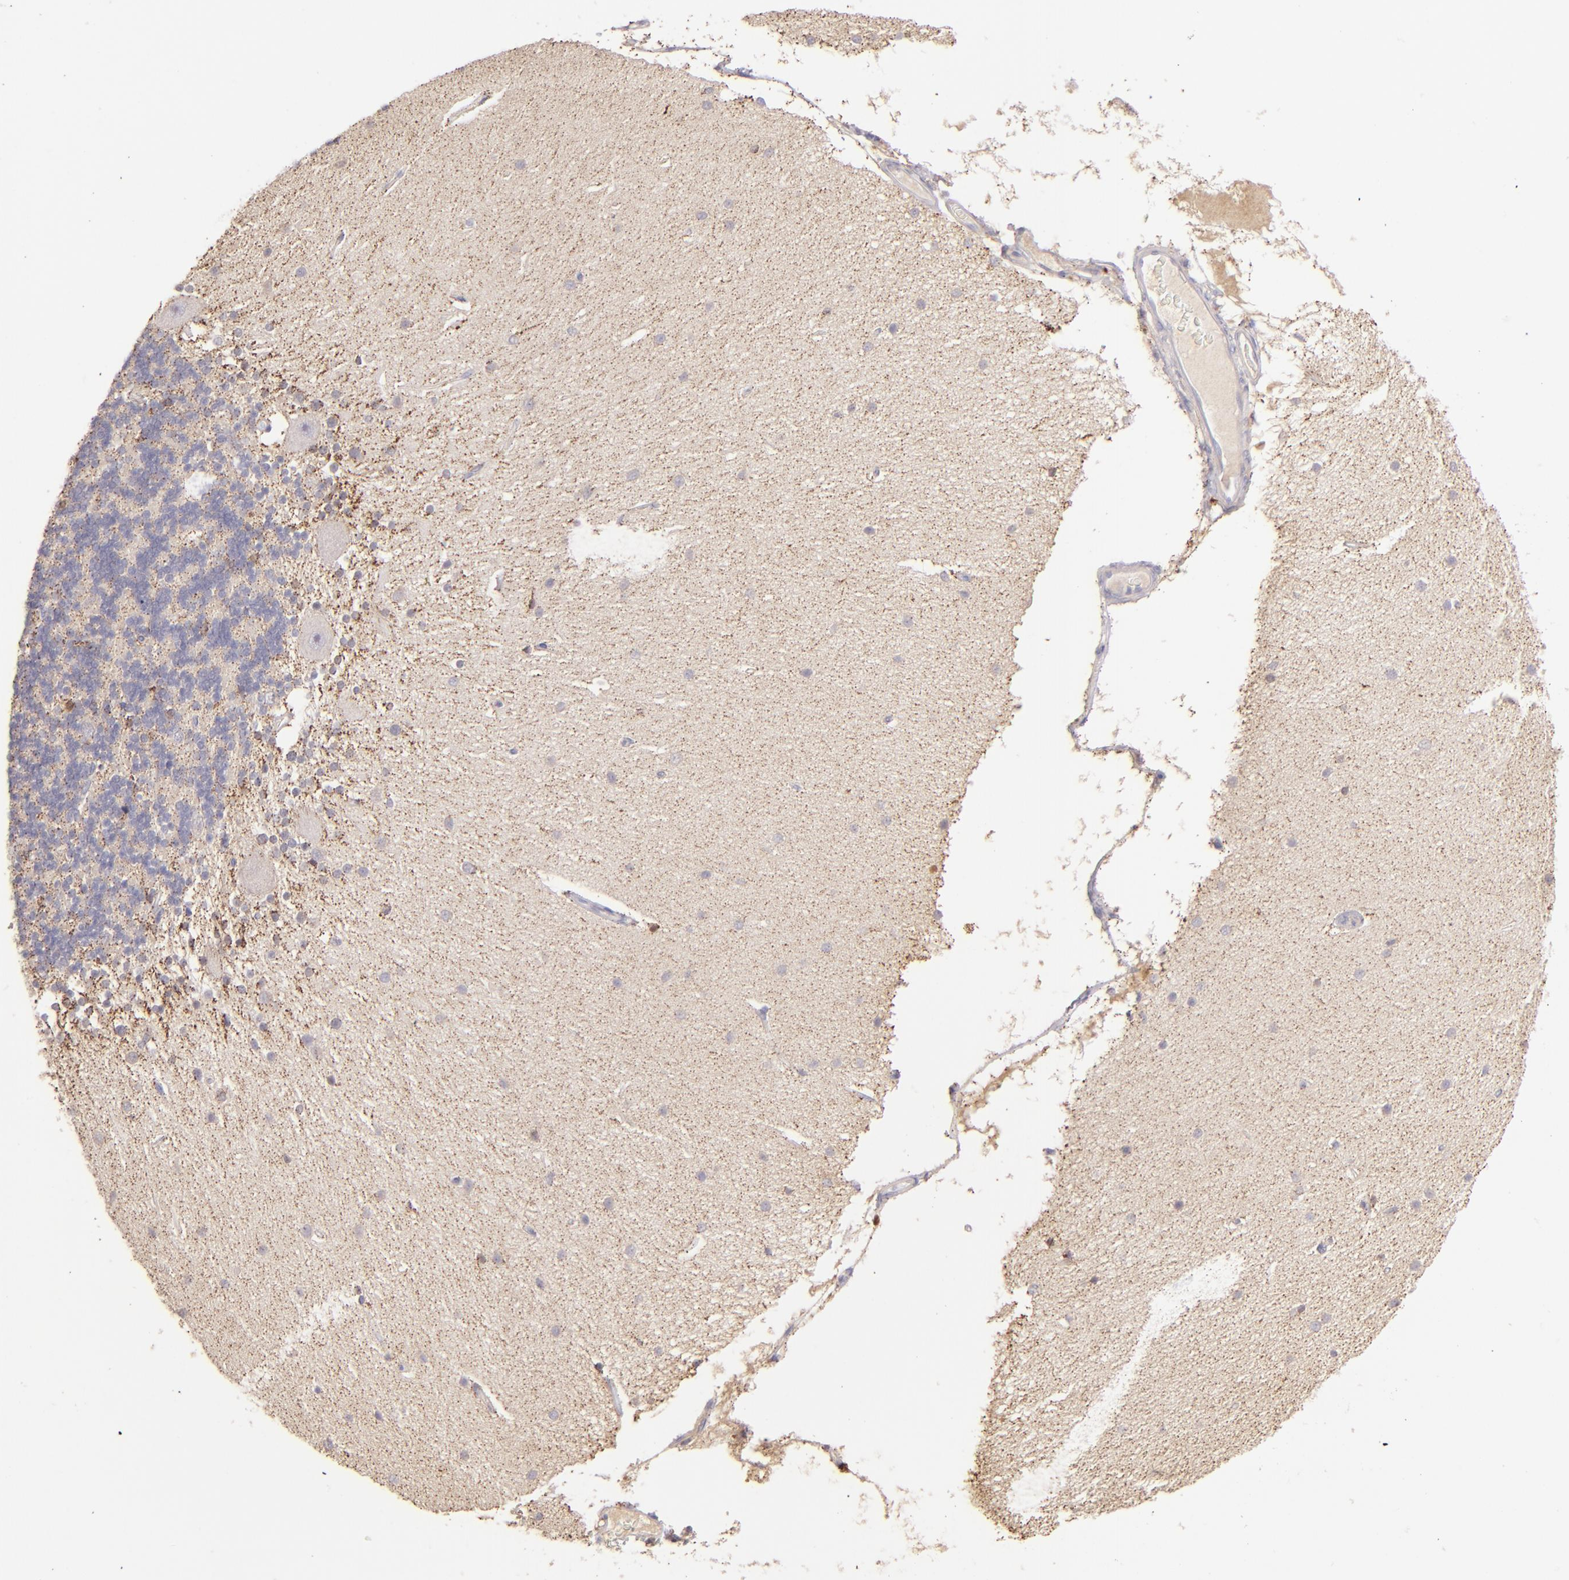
{"staining": {"intensity": "moderate", "quantity": "<25%", "location": "cytoplasmic/membranous"}, "tissue": "cerebellum", "cell_type": "Cells in granular layer", "image_type": "normal", "snomed": [{"axis": "morphology", "description": "Normal tissue, NOS"}, {"axis": "topography", "description": "Cerebellum"}], "caption": "Immunohistochemical staining of unremarkable human cerebellum displays <25% levels of moderate cytoplasmic/membranous protein positivity in about <25% of cells in granular layer.", "gene": "SH2D4A", "patient": {"sex": "female", "age": 54}}